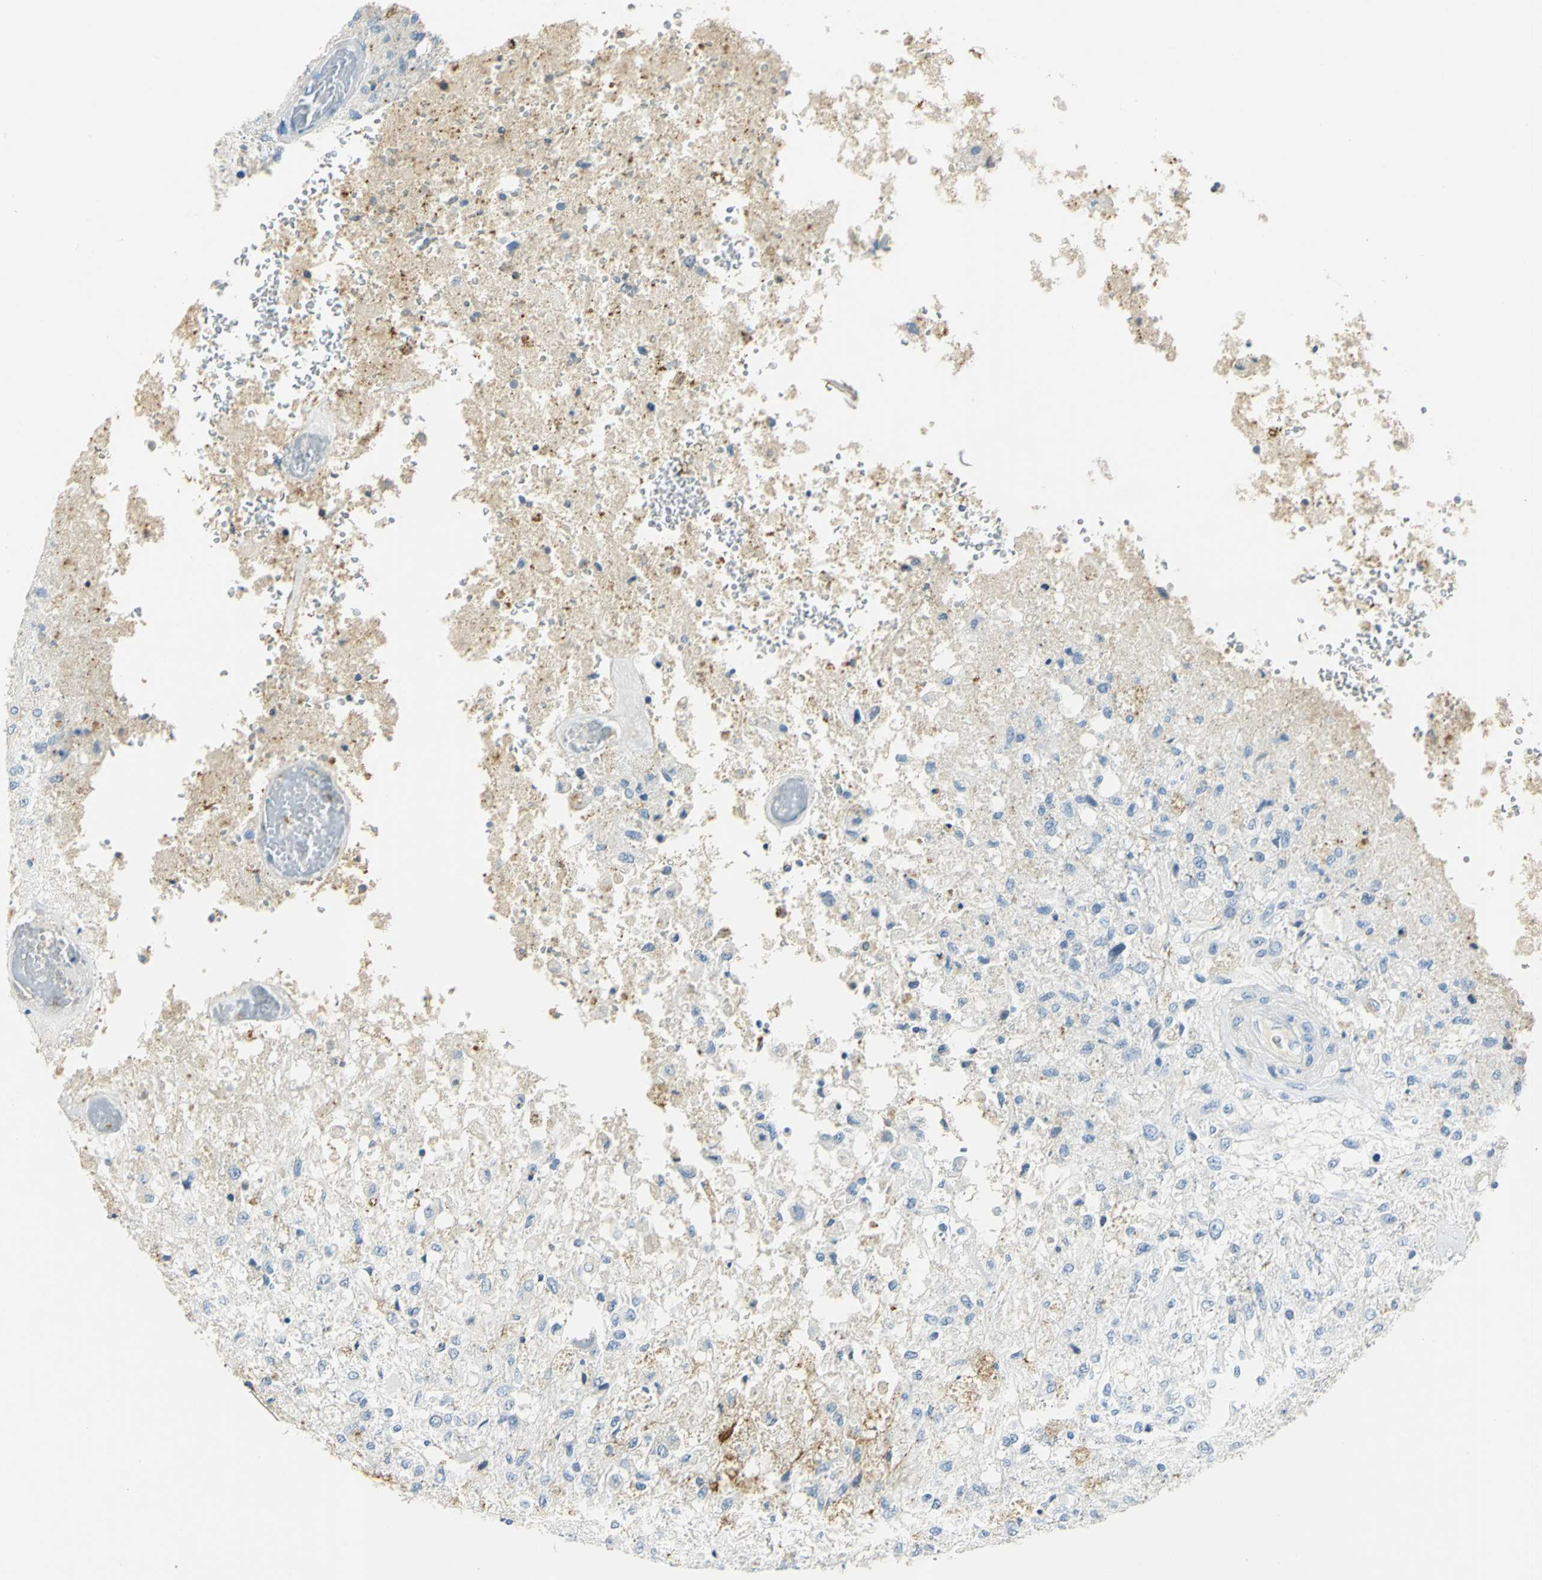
{"staining": {"intensity": "negative", "quantity": "none", "location": "none"}, "tissue": "glioma", "cell_type": "Tumor cells", "image_type": "cancer", "snomed": [{"axis": "morphology", "description": "Normal tissue, NOS"}, {"axis": "morphology", "description": "Glioma, malignant, High grade"}, {"axis": "topography", "description": "Cerebral cortex"}], "caption": "Immunohistochemistry photomicrograph of neoplastic tissue: human glioma stained with DAB (3,3'-diaminobenzidine) demonstrates no significant protein expression in tumor cells.", "gene": "ANXA4", "patient": {"sex": "male", "age": 77}}